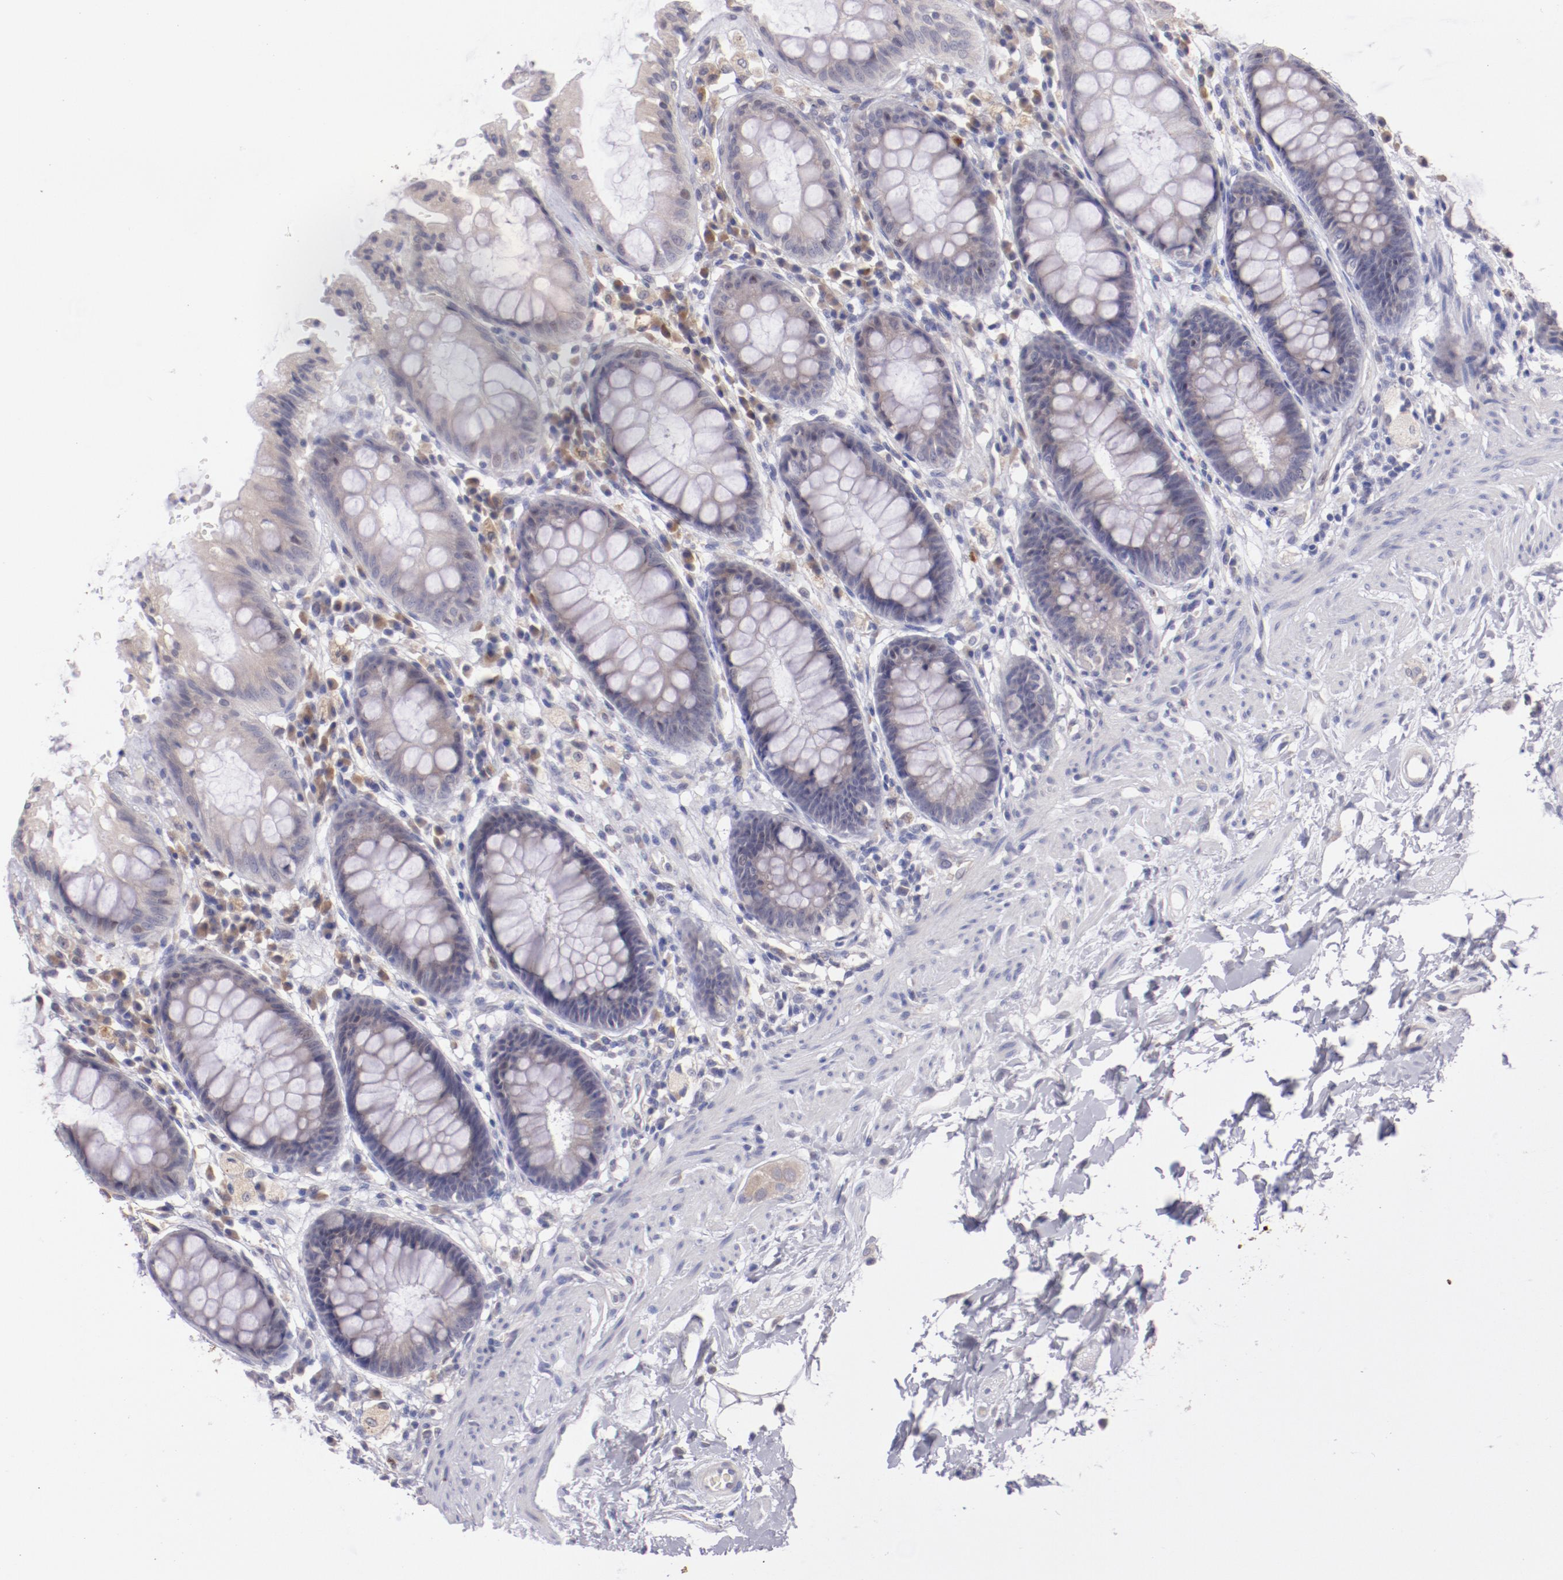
{"staining": {"intensity": "weak", "quantity": "25%-75%", "location": "cytoplasmic/membranous"}, "tissue": "rectum", "cell_type": "Glandular cells", "image_type": "normal", "snomed": [{"axis": "morphology", "description": "Normal tissue, NOS"}, {"axis": "topography", "description": "Rectum"}], "caption": "Approximately 25%-75% of glandular cells in normal rectum reveal weak cytoplasmic/membranous protein positivity as visualized by brown immunohistochemical staining.", "gene": "TRAF3", "patient": {"sex": "female", "age": 46}}